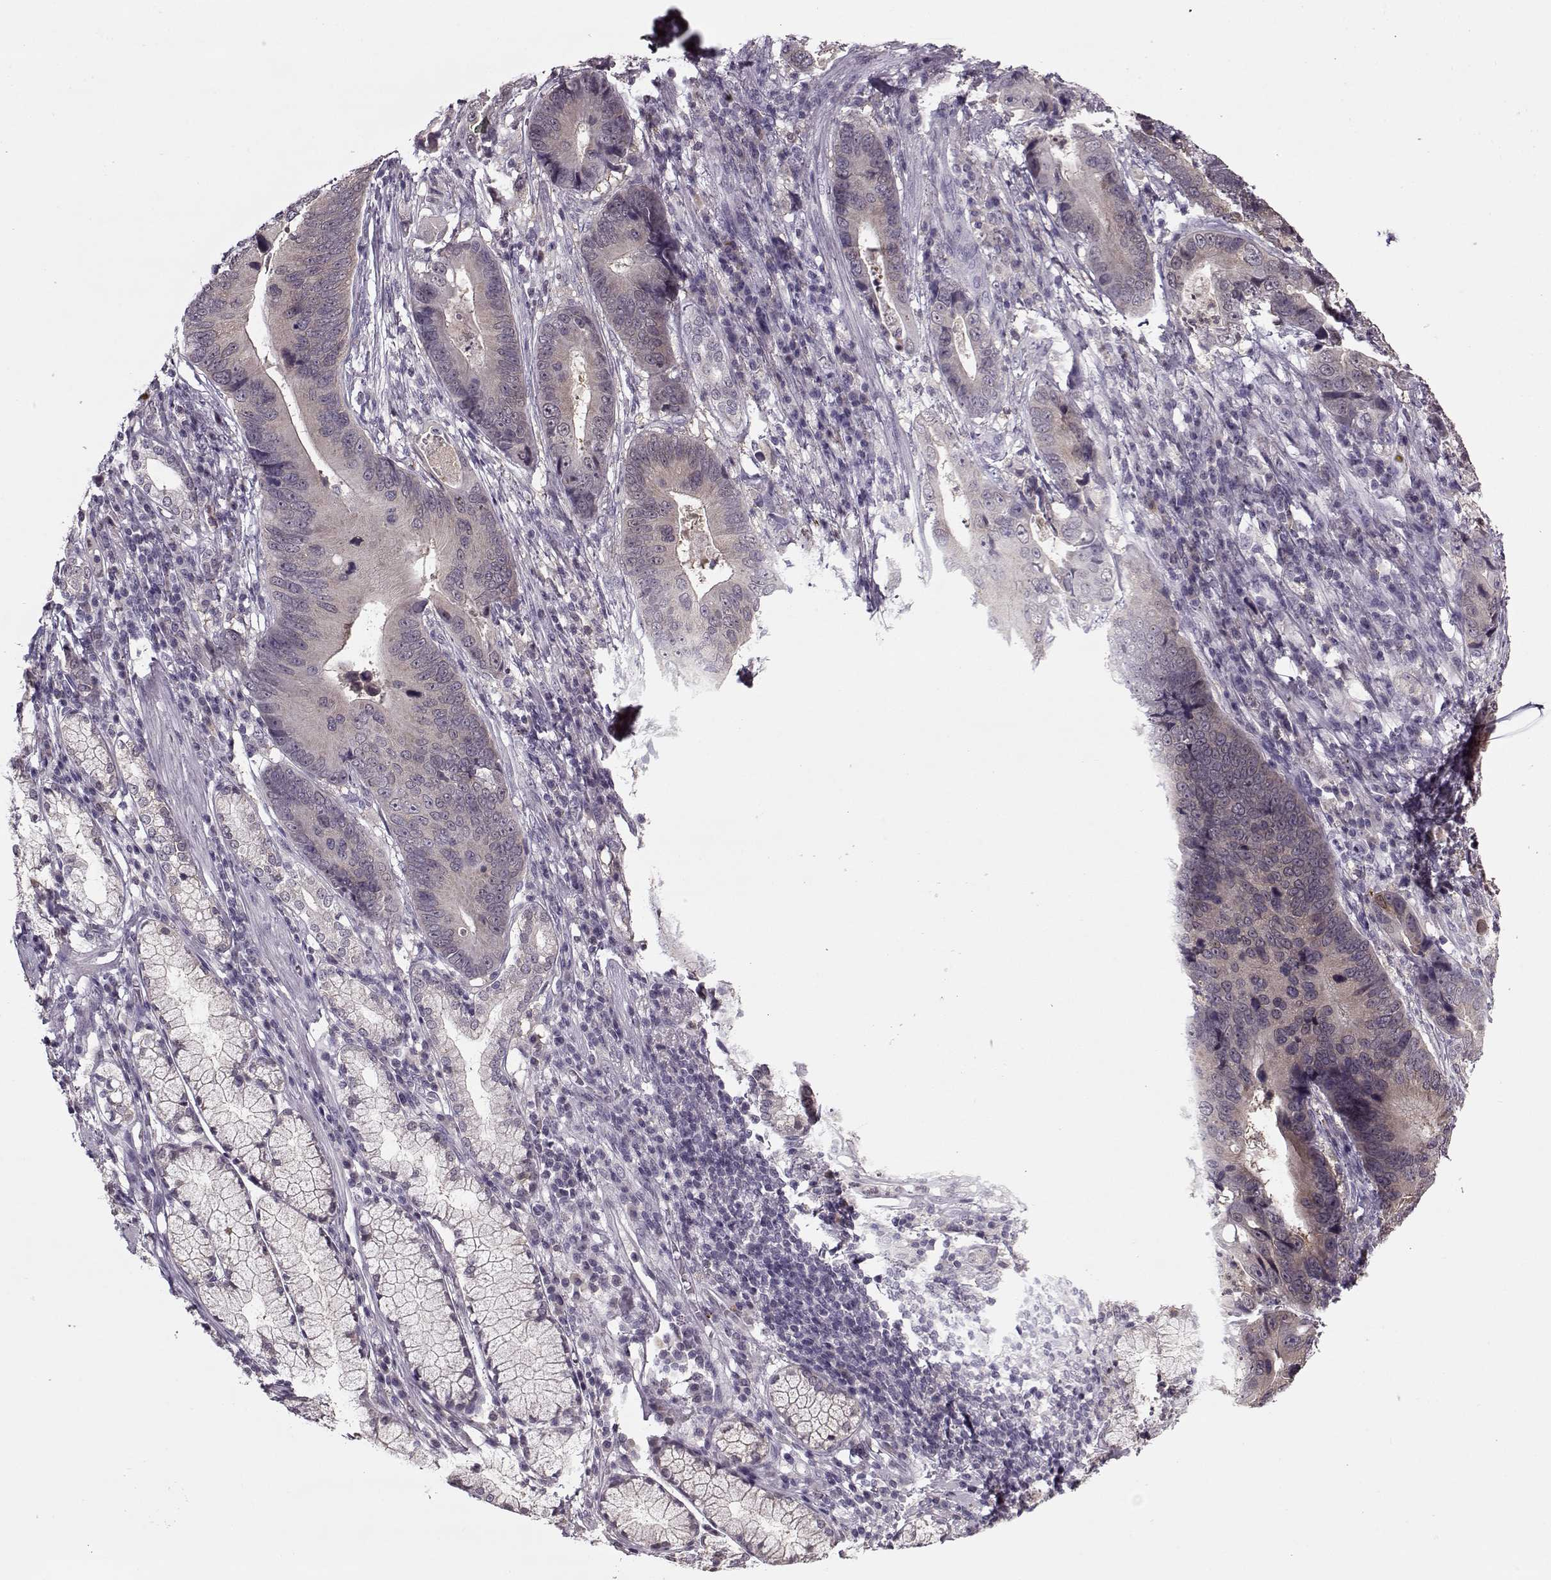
{"staining": {"intensity": "moderate", "quantity": "25%-75%", "location": "cytoplasmic/membranous"}, "tissue": "stomach cancer", "cell_type": "Tumor cells", "image_type": "cancer", "snomed": [{"axis": "morphology", "description": "Adenocarcinoma, NOS"}, {"axis": "topography", "description": "Stomach"}], "caption": "Human stomach adenocarcinoma stained for a protein (brown) displays moderate cytoplasmic/membranous positive positivity in approximately 25%-75% of tumor cells.", "gene": "ACOT11", "patient": {"sex": "male", "age": 84}}